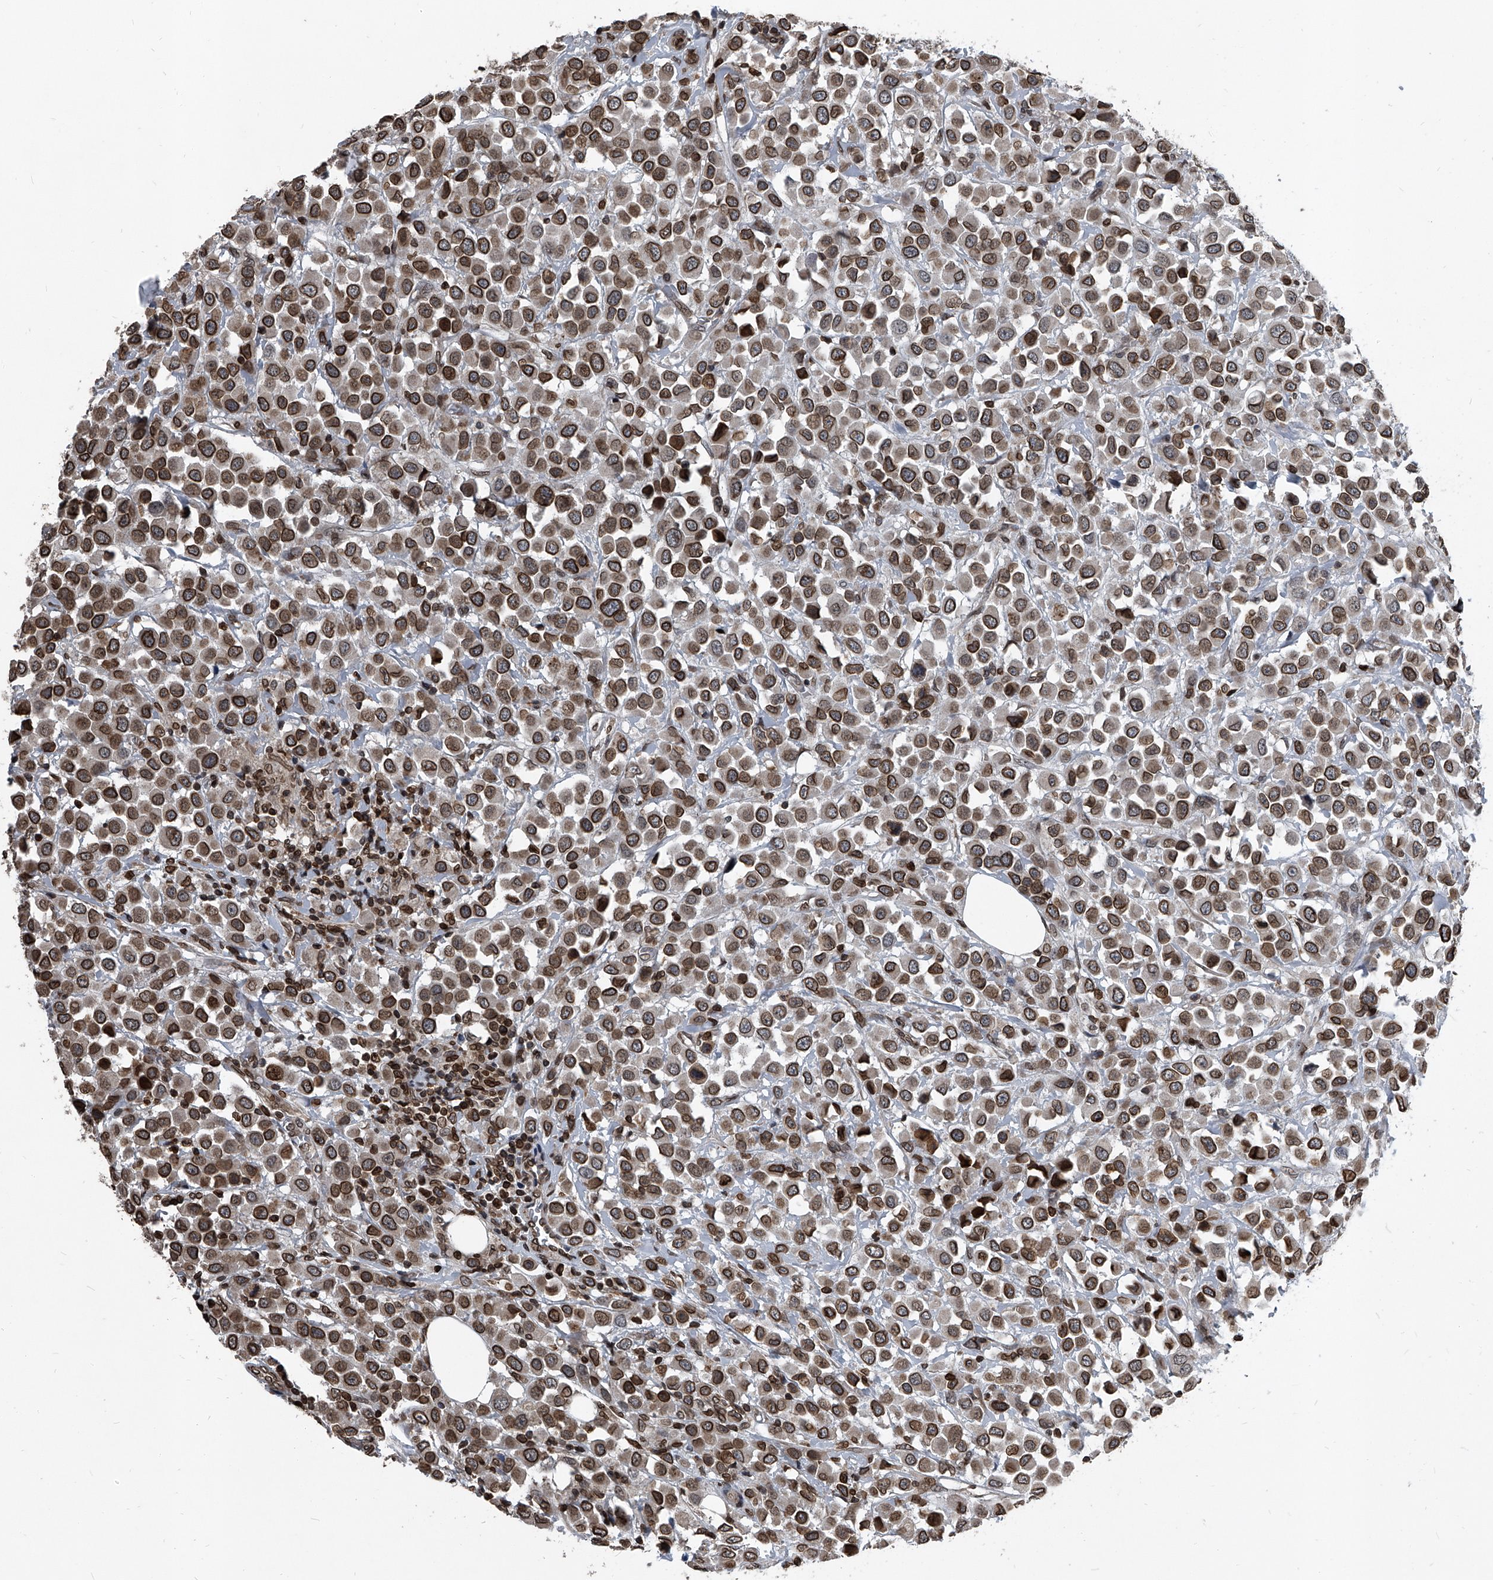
{"staining": {"intensity": "moderate", "quantity": ">75%", "location": "cytoplasmic/membranous,nuclear"}, "tissue": "breast cancer", "cell_type": "Tumor cells", "image_type": "cancer", "snomed": [{"axis": "morphology", "description": "Duct carcinoma"}, {"axis": "topography", "description": "Breast"}], "caption": "Tumor cells display medium levels of moderate cytoplasmic/membranous and nuclear staining in approximately >75% of cells in human breast infiltrating ductal carcinoma.", "gene": "PHF20", "patient": {"sex": "female", "age": 61}}